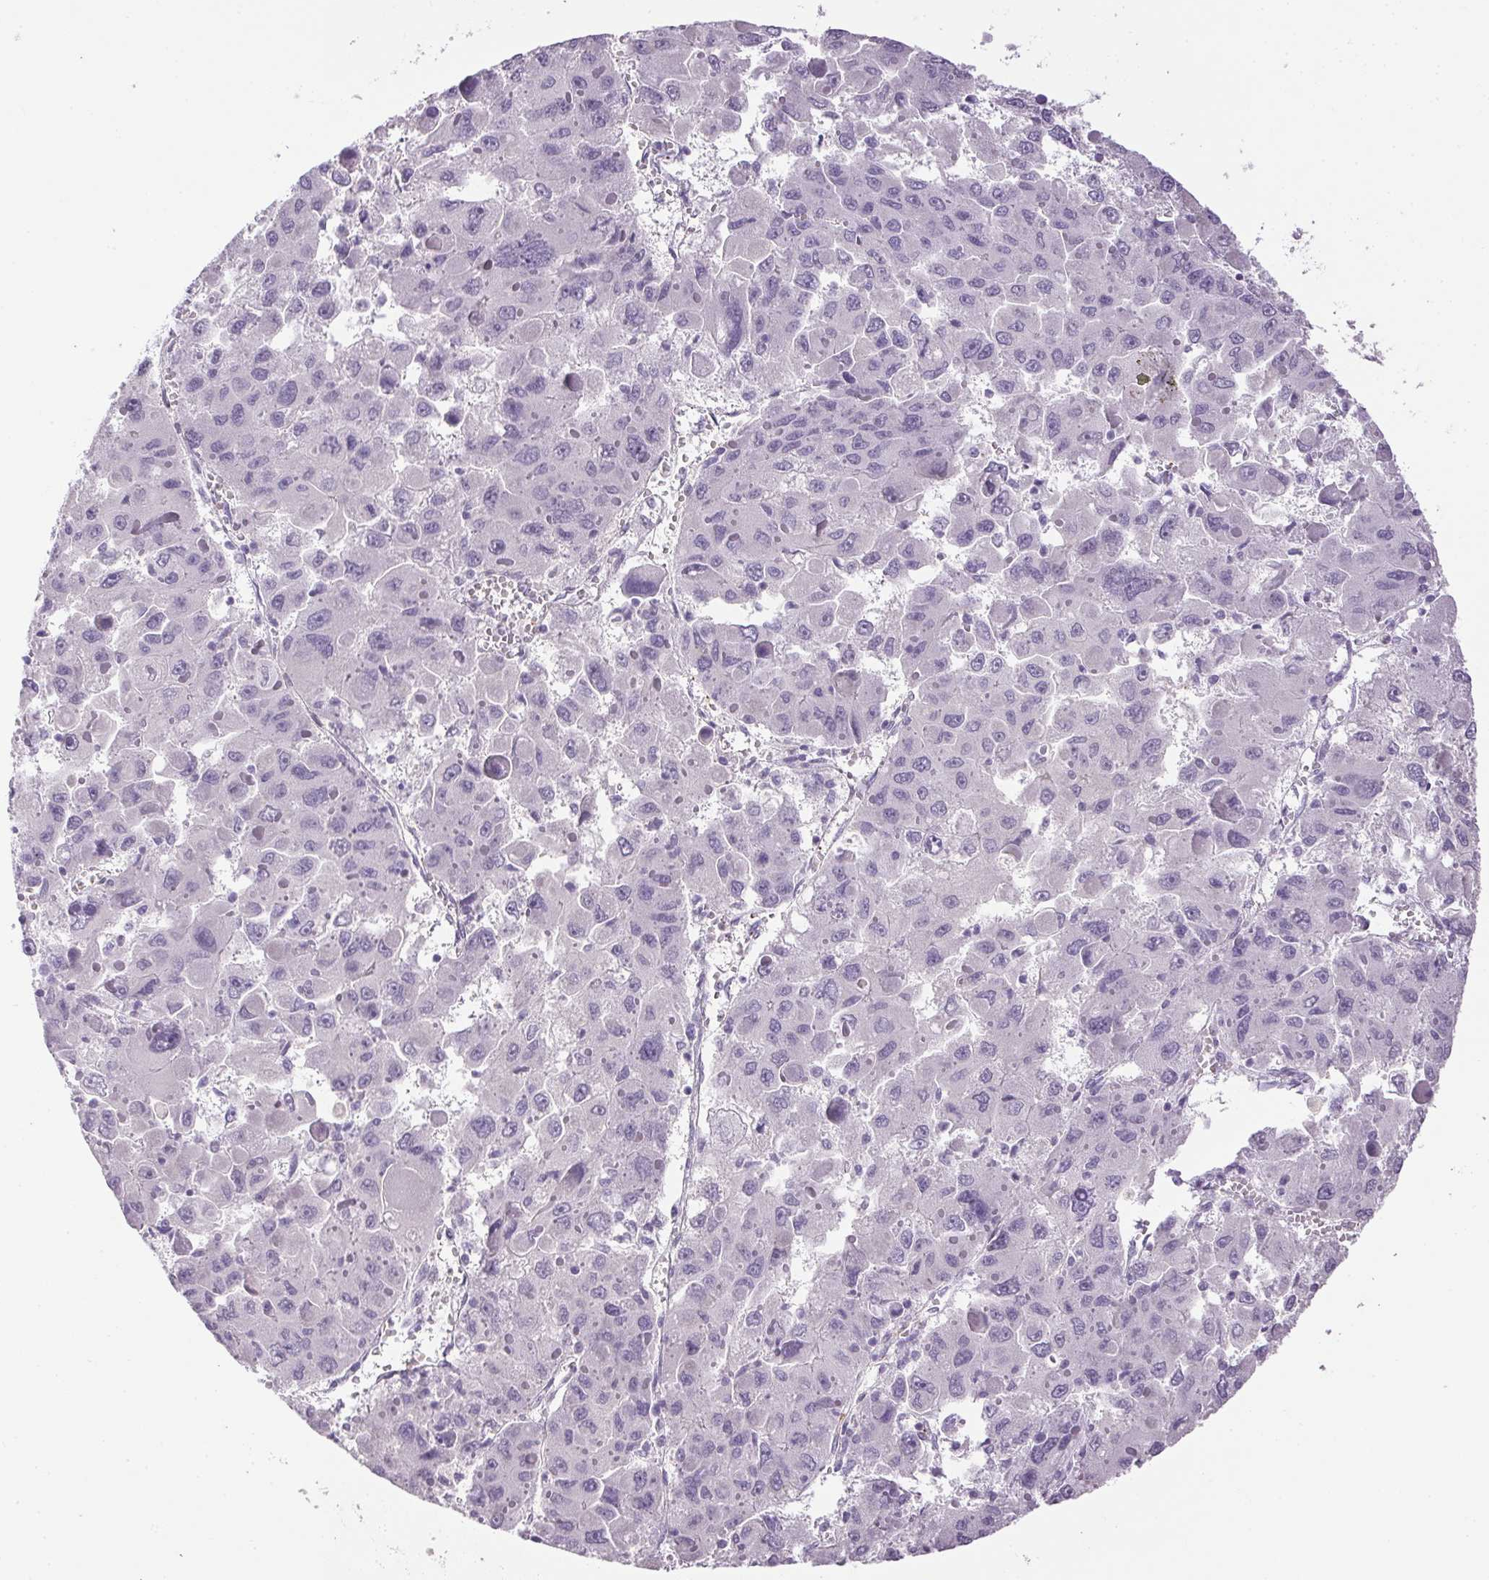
{"staining": {"intensity": "negative", "quantity": "none", "location": "none"}, "tissue": "liver cancer", "cell_type": "Tumor cells", "image_type": "cancer", "snomed": [{"axis": "morphology", "description": "Carcinoma, Hepatocellular, NOS"}, {"axis": "topography", "description": "Liver"}], "caption": "An immunohistochemistry photomicrograph of liver cancer (hepatocellular carcinoma) is shown. There is no staining in tumor cells of liver cancer (hepatocellular carcinoma).", "gene": "PRL", "patient": {"sex": "female", "age": 41}}